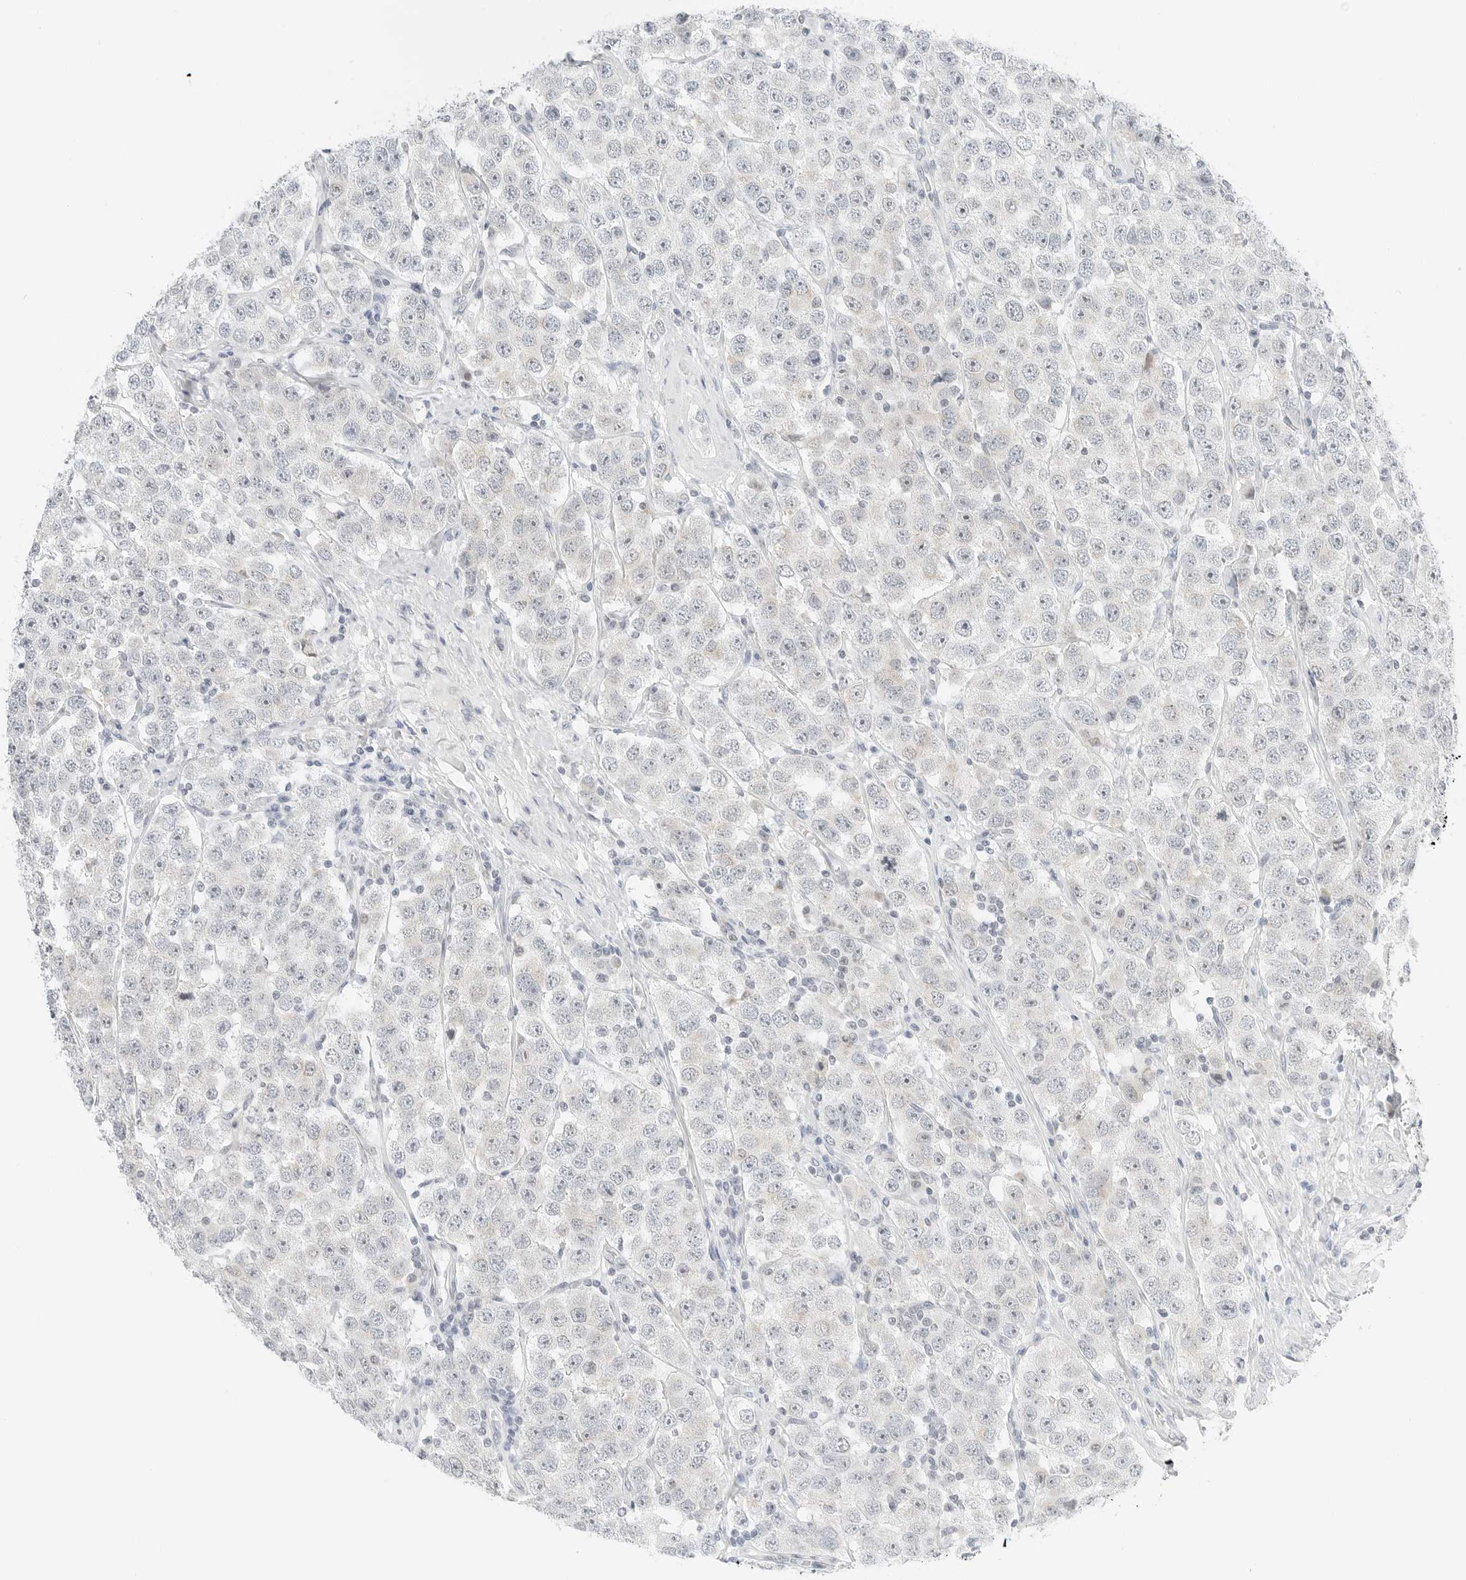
{"staining": {"intensity": "negative", "quantity": "none", "location": "none"}, "tissue": "testis cancer", "cell_type": "Tumor cells", "image_type": "cancer", "snomed": [{"axis": "morphology", "description": "Seminoma, NOS"}, {"axis": "topography", "description": "Testis"}], "caption": "Protein analysis of testis cancer reveals no significant staining in tumor cells.", "gene": "CCSAP", "patient": {"sex": "male", "age": 28}}